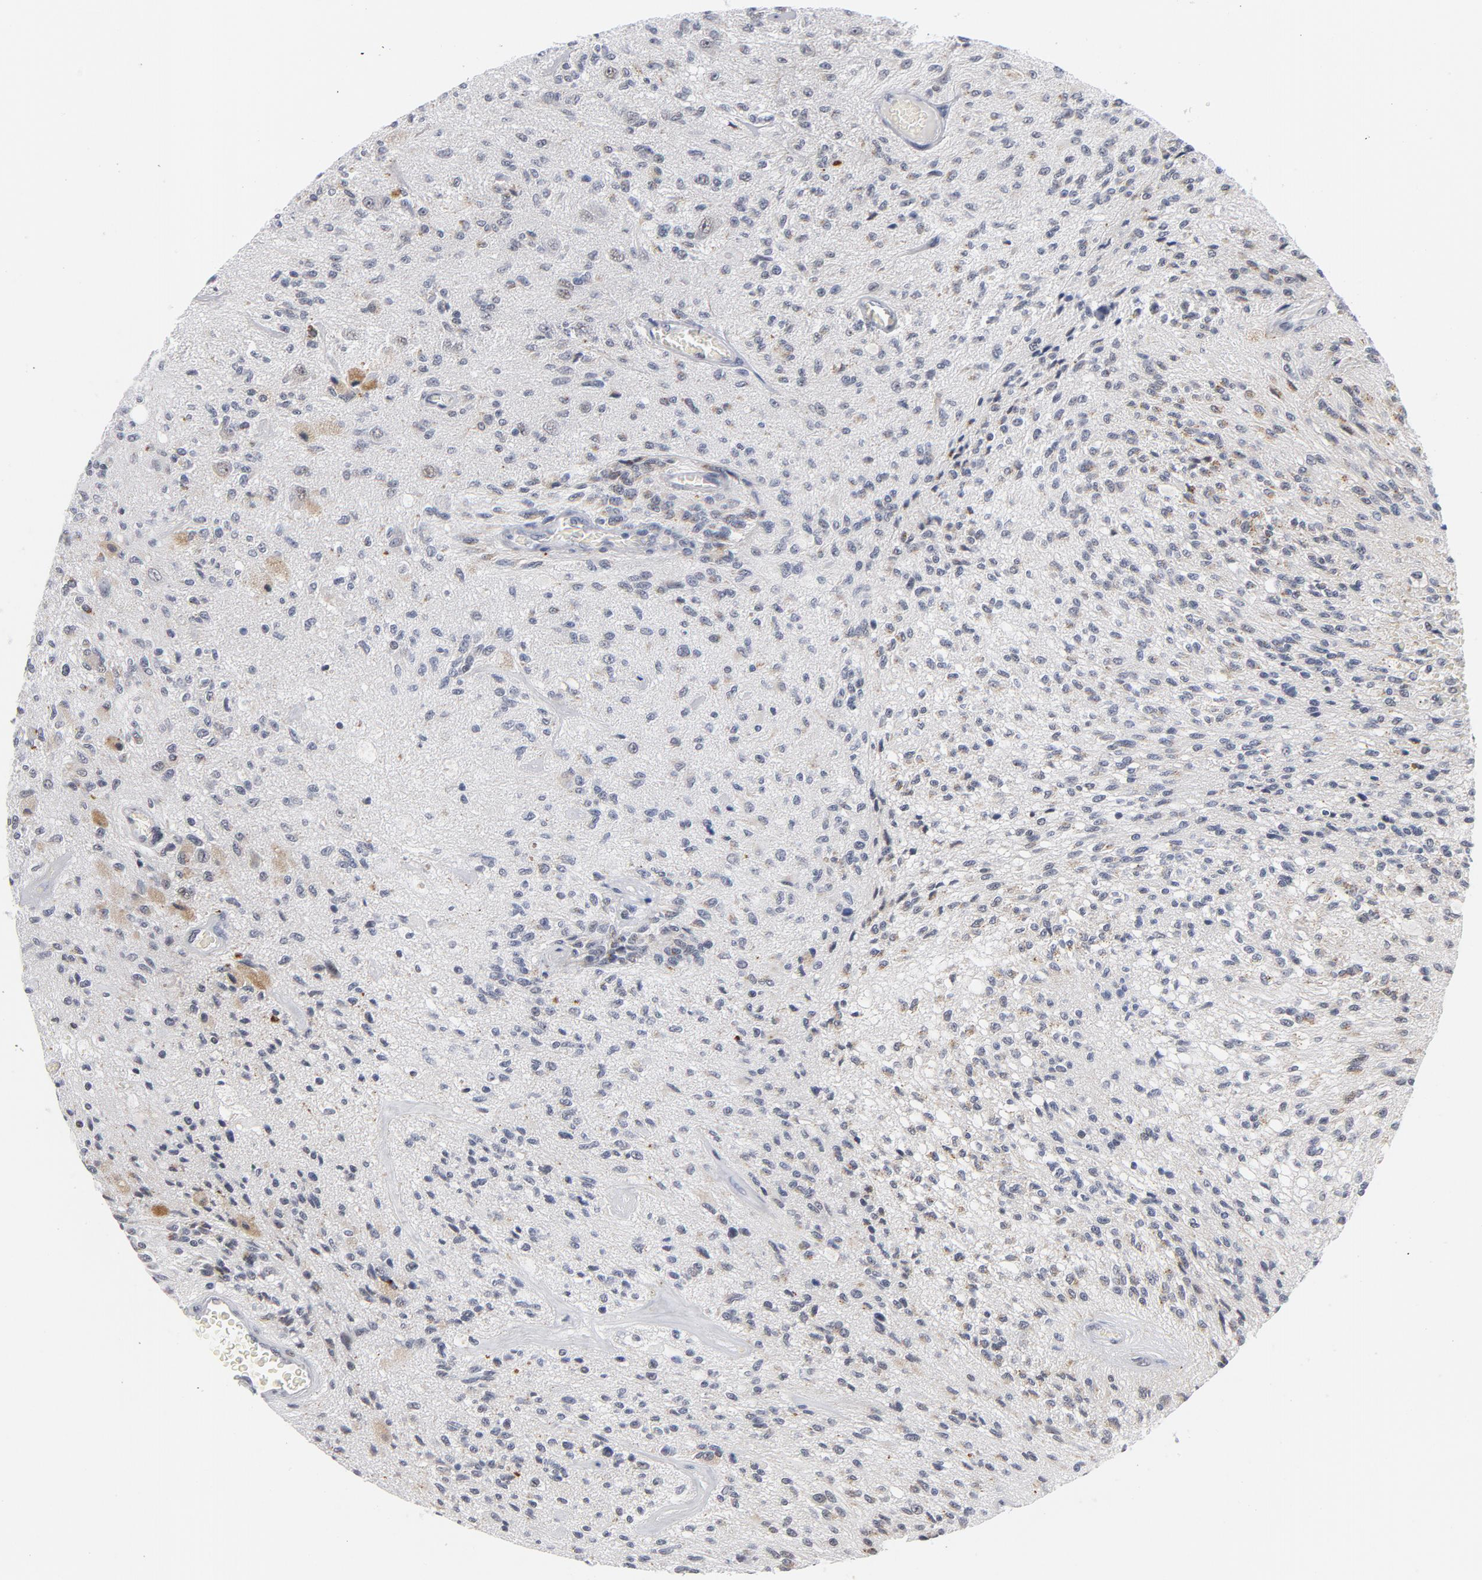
{"staining": {"intensity": "moderate", "quantity": "25%-75%", "location": "cytoplasmic/membranous"}, "tissue": "glioma", "cell_type": "Tumor cells", "image_type": "cancer", "snomed": [{"axis": "morphology", "description": "Normal tissue, NOS"}, {"axis": "morphology", "description": "Glioma, malignant, High grade"}, {"axis": "topography", "description": "Cerebral cortex"}], "caption": "Human glioma stained with a protein marker demonstrates moderate staining in tumor cells.", "gene": "BAP1", "patient": {"sex": "male", "age": 77}}